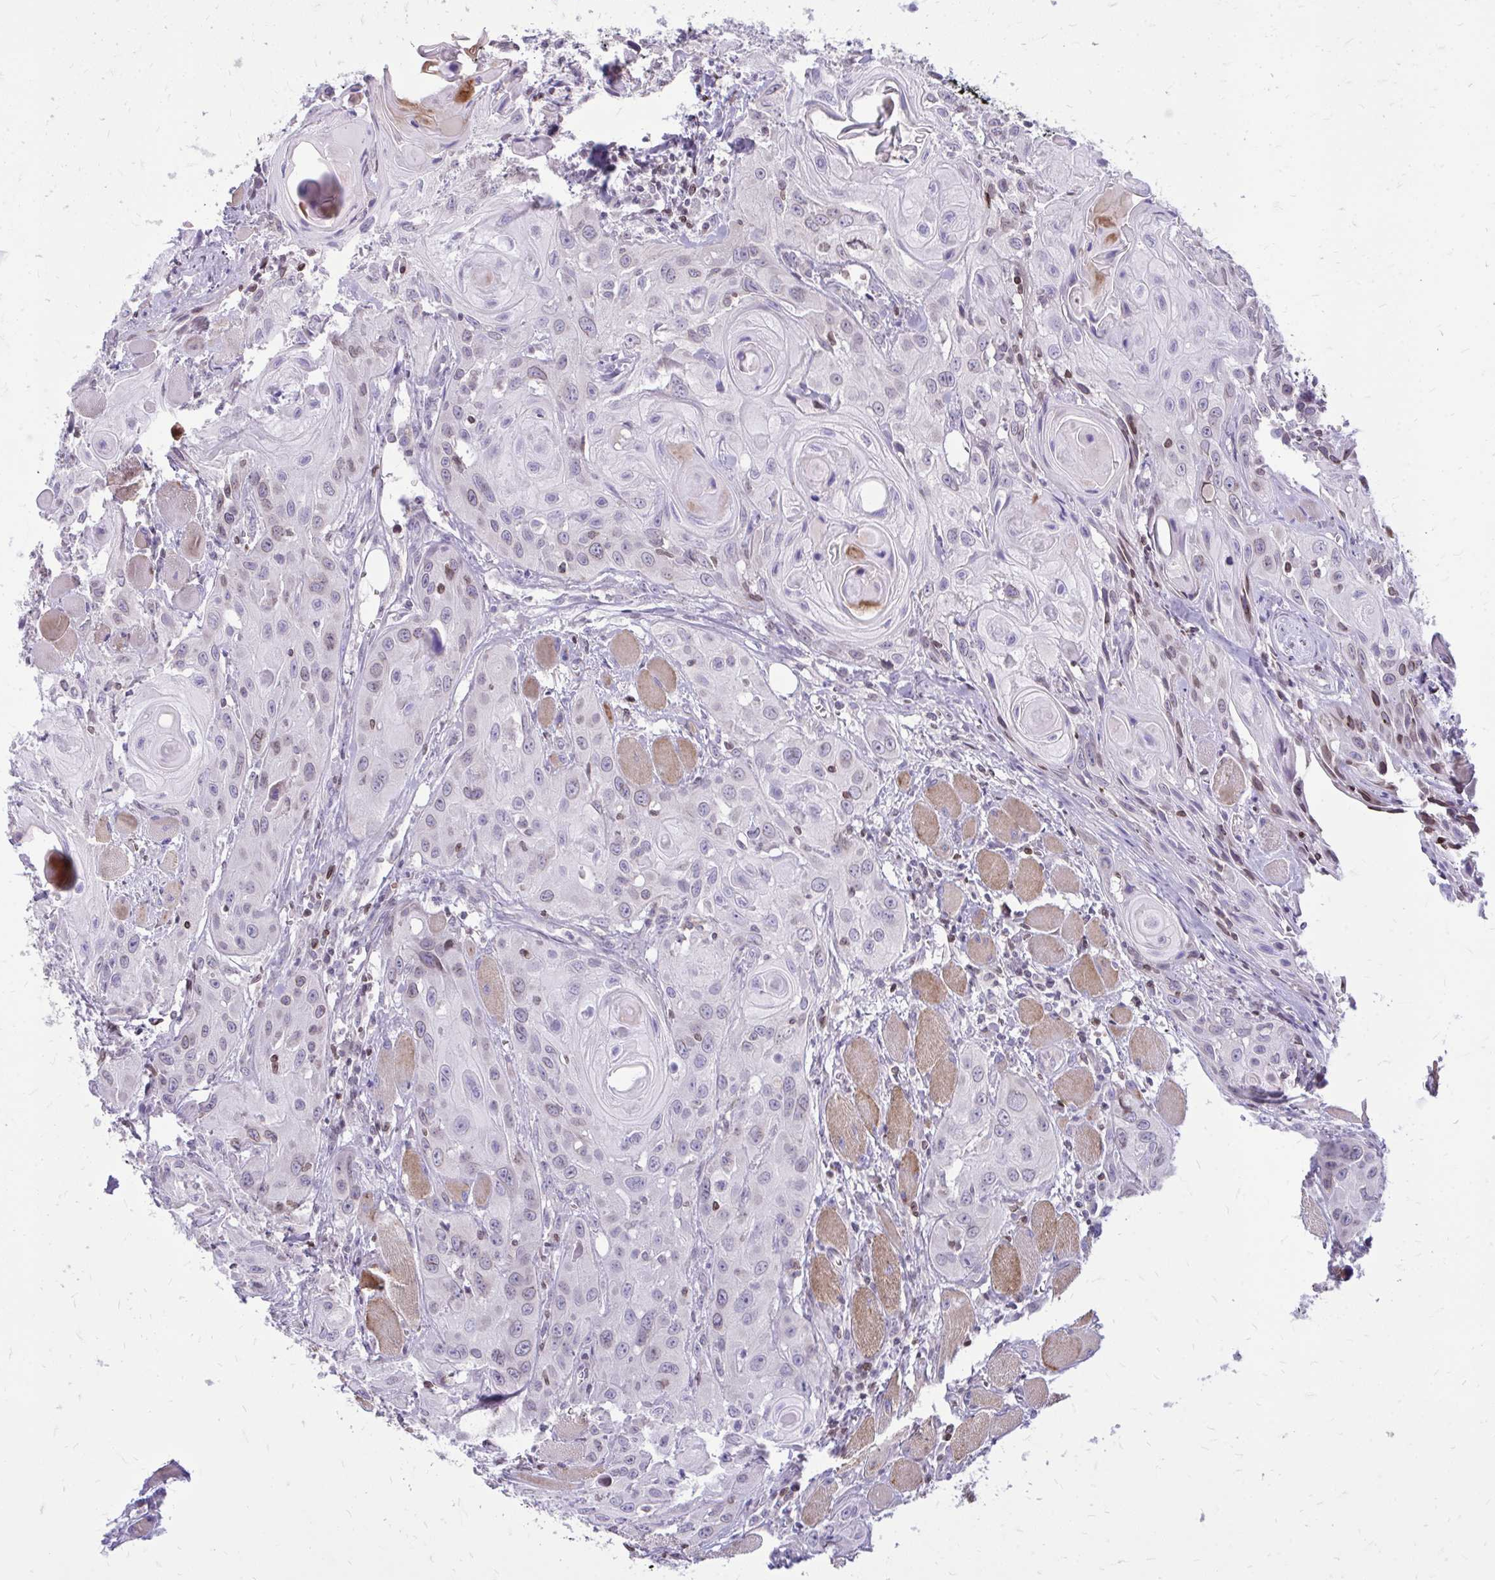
{"staining": {"intensity": "negative", "quantity": "none", "location": "none"}, "tissue": "head and neck cancer", "cell_type": "Tumor cells", "image_type": "cancer", "snomed": [{"axis": "morphology", "description": "Squamous cell carcinoma, NOS"}, {"axis": "topography", "description": "Oral tissue"}, {"axis": "topography", "description": "Head-Neck"}], "caption": "This is an immunohistochemistry (IHC) image of human squamous cell carcinoma (head and neck). There is no expression in tumor cells.", "gene": "RPS6KA2", "patient": {"sex": "male", "age": 58}}